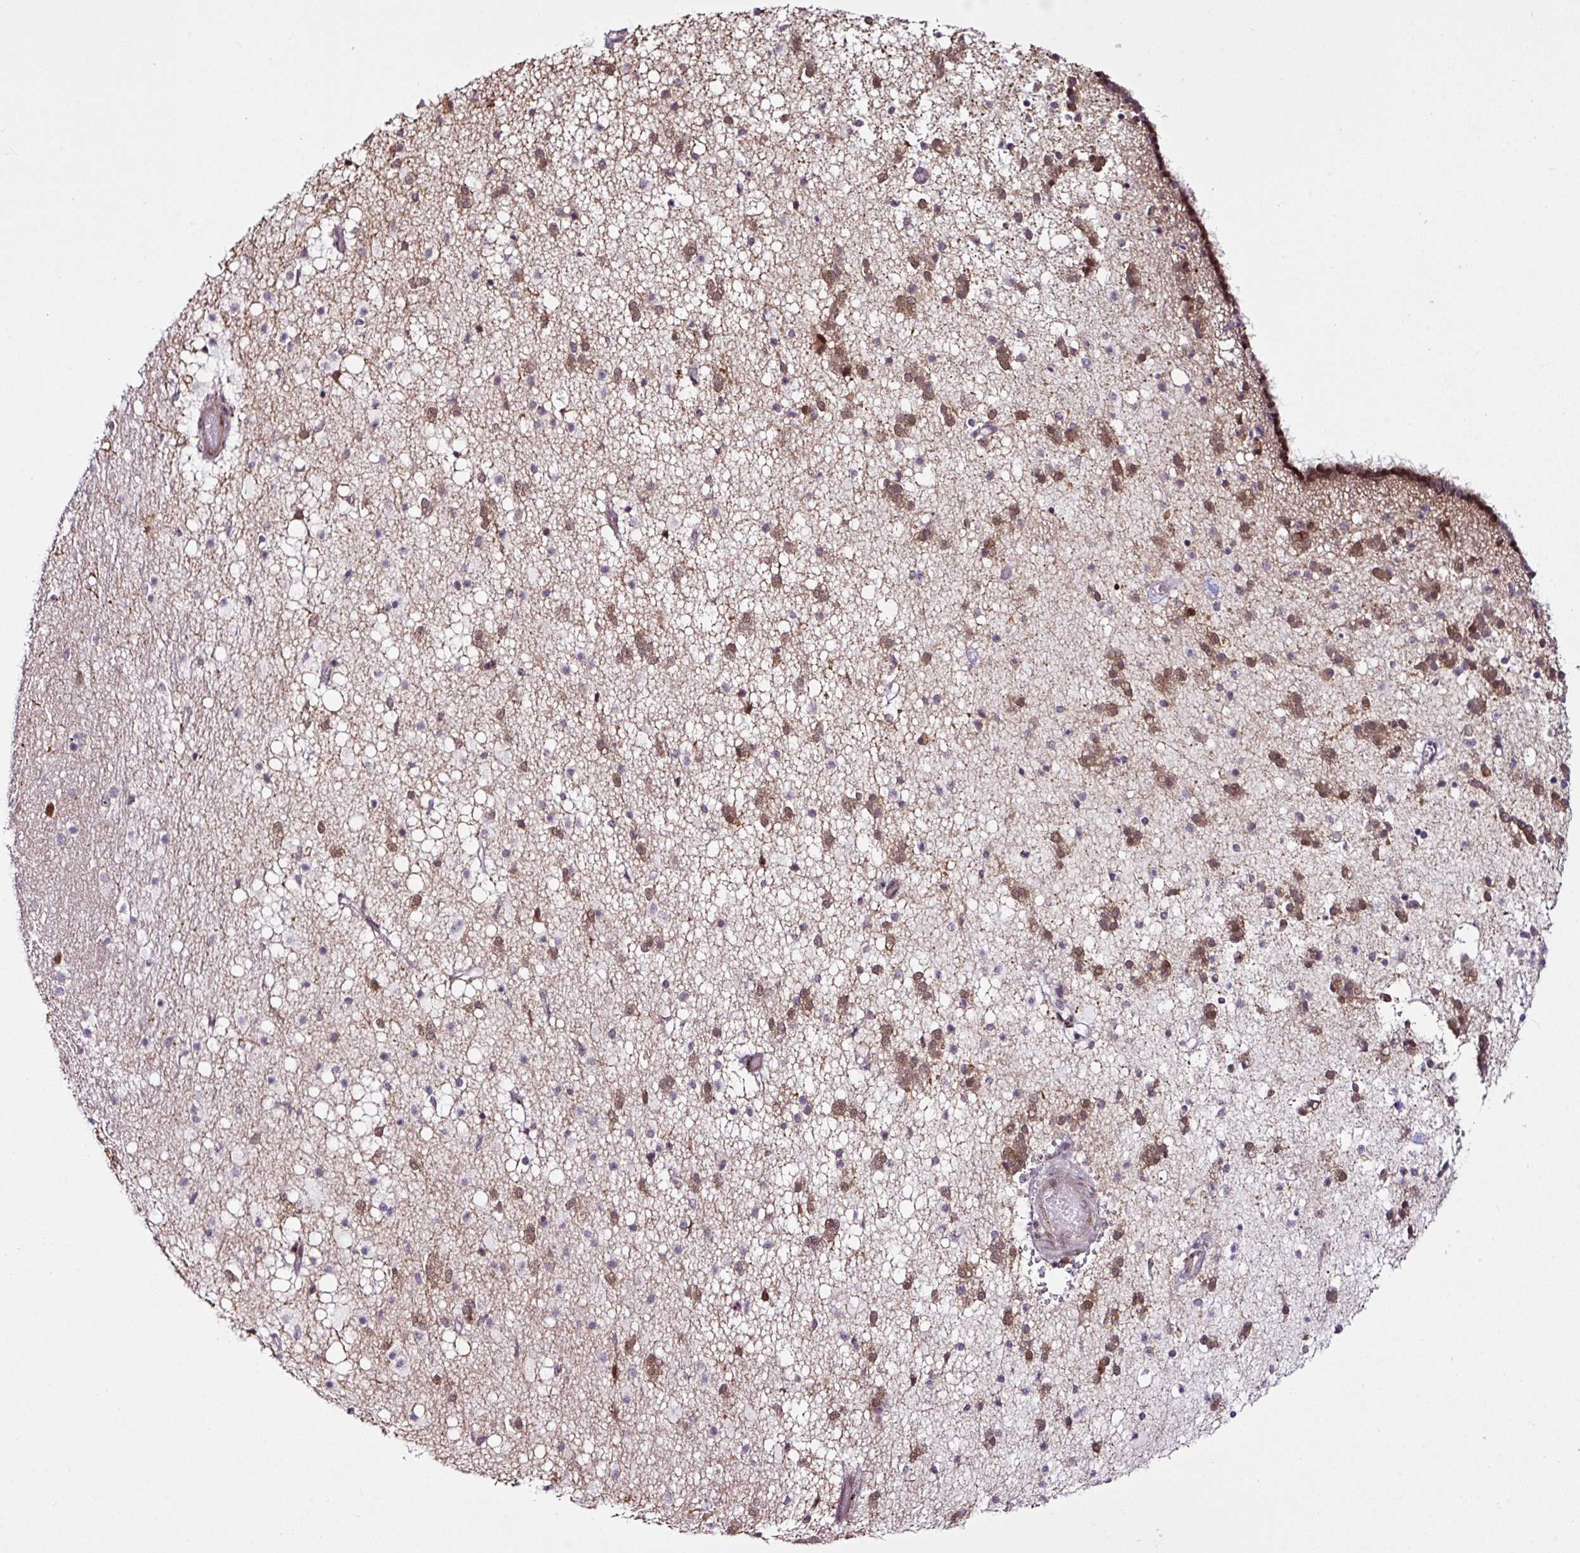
{"staining": {"intensity": "weak", "quantity": "25%-75%", "location": "cytoplasmic/membranous,nuclear"}, "tissue": "caudate", "cell_type": "Glial cells", "image_type": "normal", "snomed": [{"axis": "morphology", "description": "Normal tissue, NOS"}, {"axis": "topography", "description": "Lateral ventricle wall"}], "caption": "Caudate stained for a protein reveals weak cytoplasmic/membranous,nuclear positivity in glial cells. (Stains: DAB in brown, nuclei in blue, Microscopy: brightfield microscopy at high magnification).", "gene": "COPRS", "patient": {"sex": "male", "age": 37}}